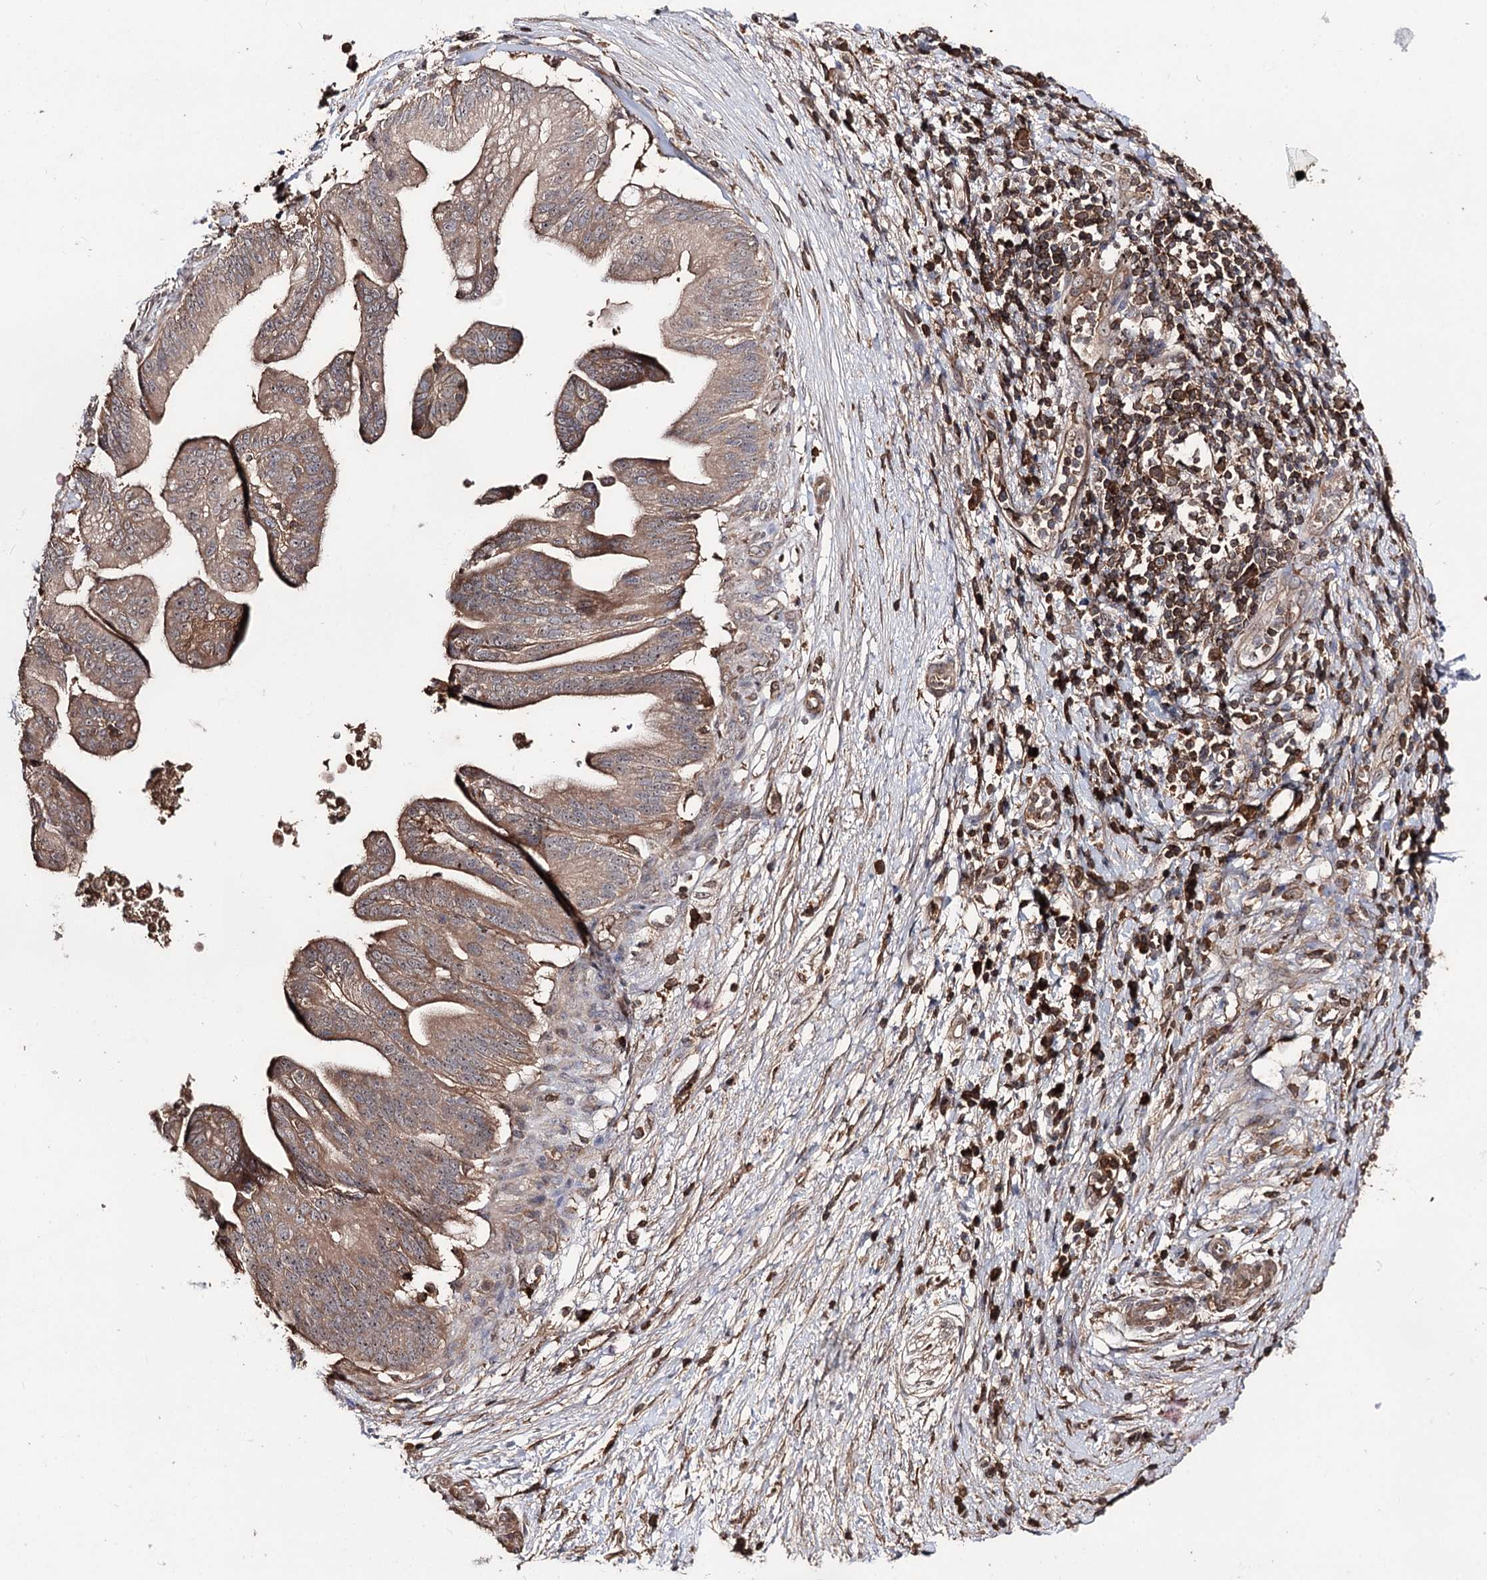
{"staining": {"intensity": "moderate", "quantity": ">75%", "location": "cytoplasmic/membranous,nuclear"}, "tissue": "pancreatic cancer", "cell_type": "Tumor cells", "image_type": "cancer", "snomed": [{"axis": "morphology", "description": "Adenocarcinoma, NOS"}, {"axis": "topography", "description": "Pancreas"}], "caption": "Immunohistochemical staining of pancreatic cancer displays medium levels of moderate cytoplasmic/membranous and nuclear protein staining in approximately >75% of tumor cells.", "gene": "FAM53B", "patient": {"sex": "male", "age": 68}}